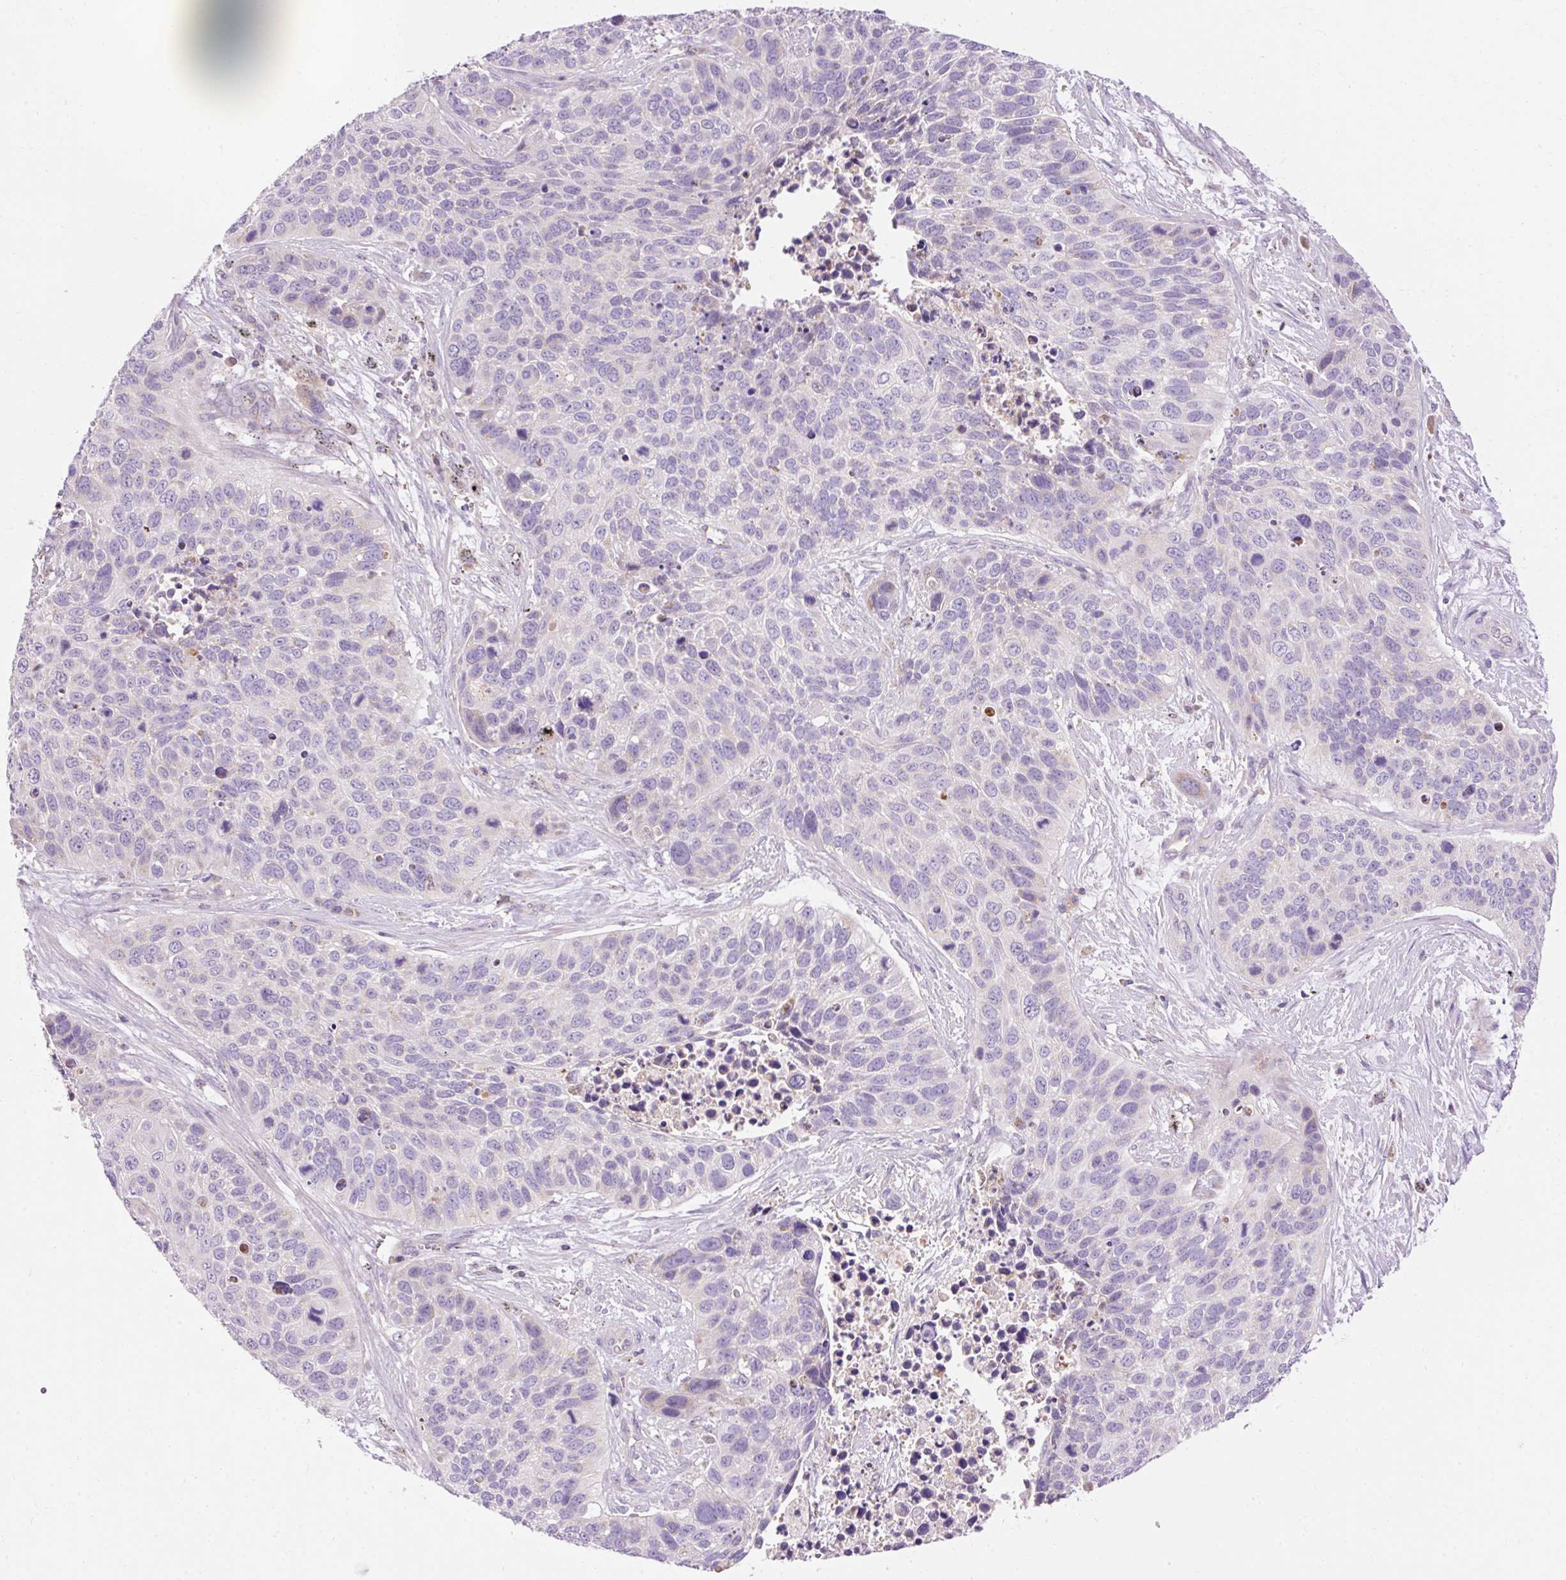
{"staining": {"intensity": "negative", "quantity": "none", "location": "none"}, "tissue": "lung cancer", "cell_type": "Tumor cells", "image_type": "cancer", "snomed": [{"axis": "morphology", "description": "Squamous cell carcinoma, NOS"}, {"axis": "topography", "description": "Lung"}], "caption": "Tumor cells are negative for protein expression in human lung squamous cell carcinoma.", "gene": "IMMT", "patient": {"sex": "male", "age": 62}}